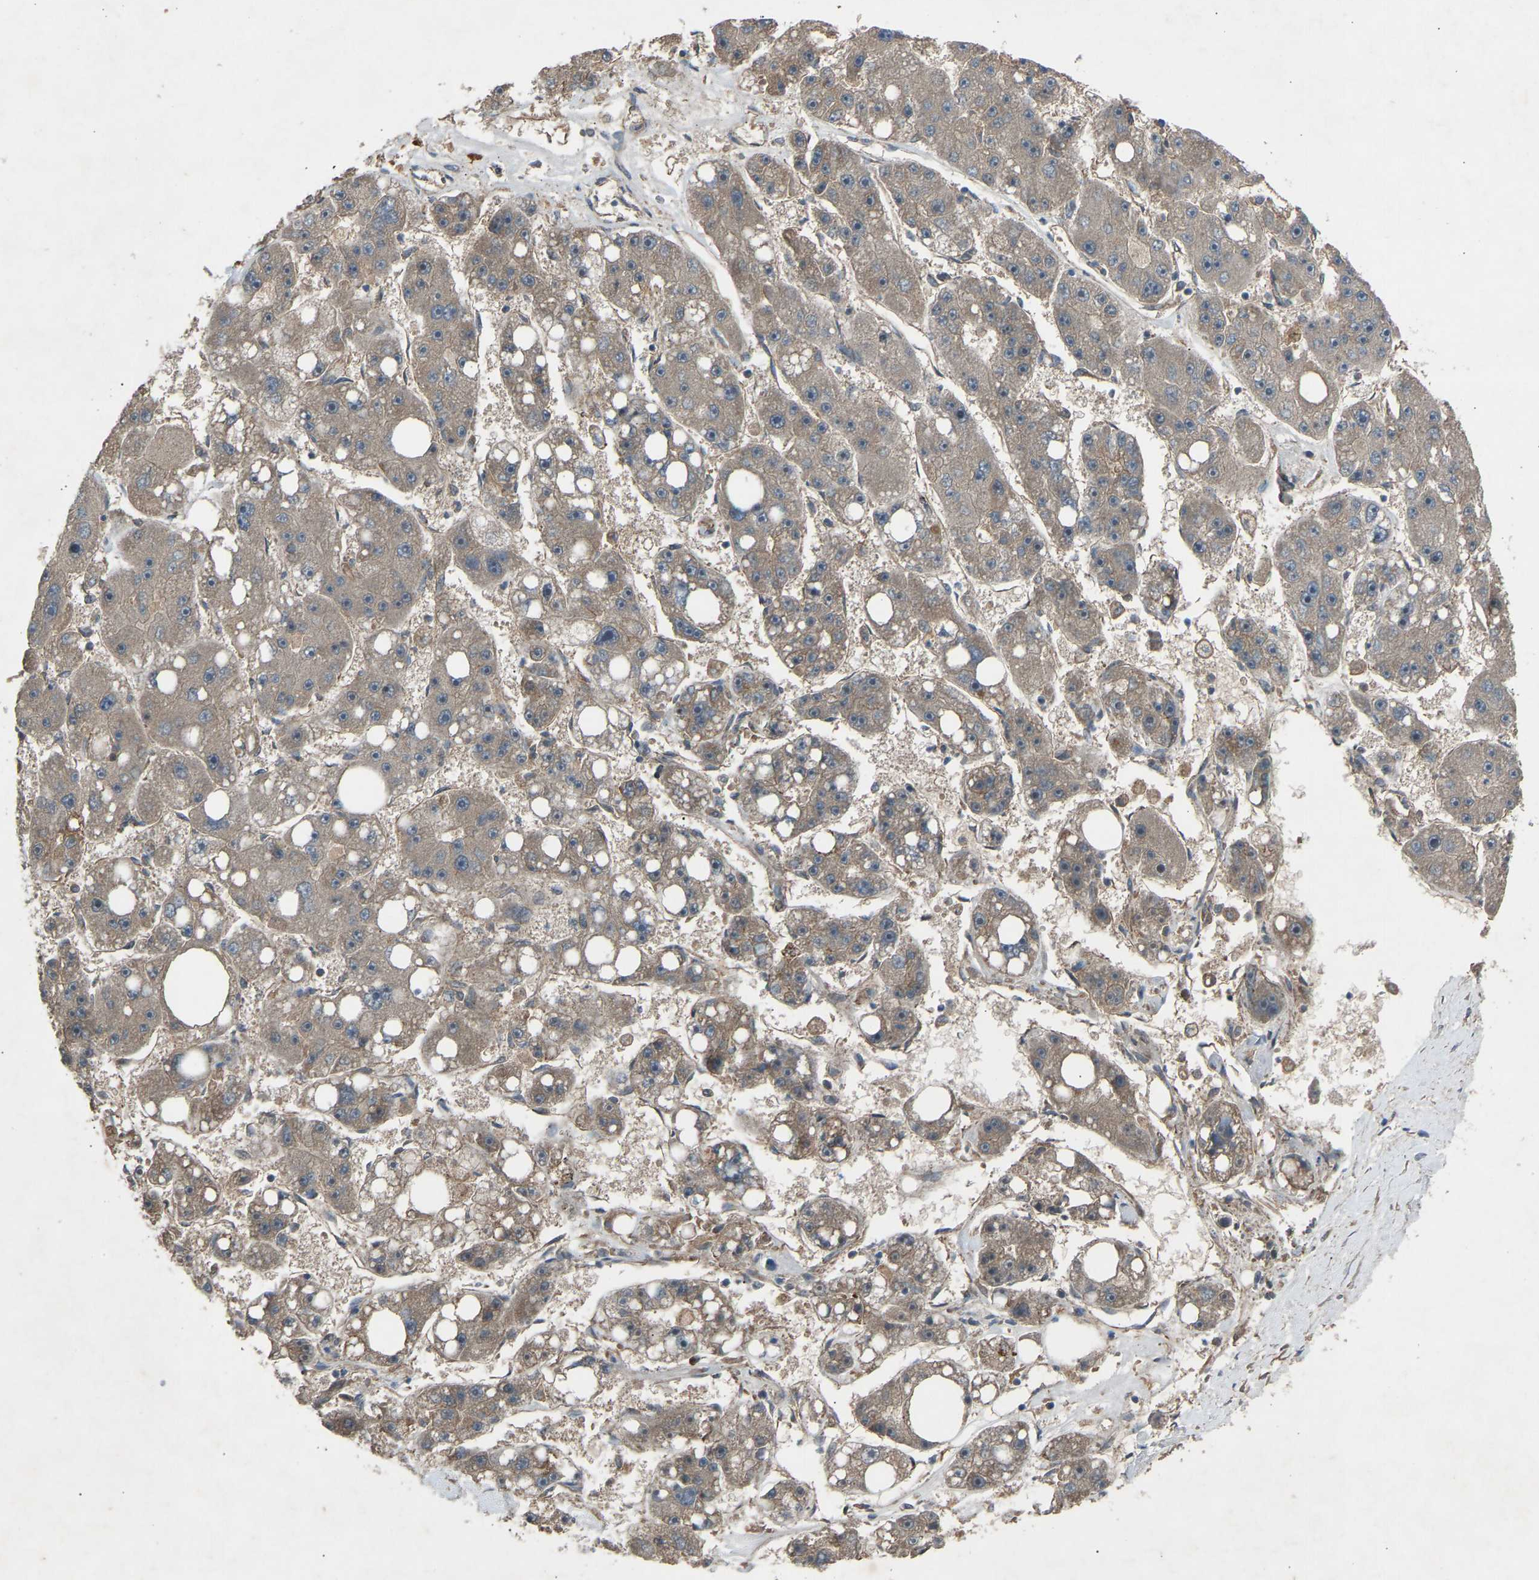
{"staining": {"intensity": "weak", "quantity": ">75%", "location": "cytoplasmic/membranous"}, "tissue": "liver cancer", "cell_type": "Tumor cells", "image_type": "cancer", "snomed": [{"axis": "morphology", "description": "Carcinoma, Hepatocellular, NOS"}, {"axis": "topography", "description": "Liver"}], "caption": "Human liver cancer stained with a brown dye exhibits weak cytoplasmic/membranous positive staining in approximately >75% of tumor cells.", "gene": "GAS2L1", "patient": {"sex": "female", "age": 61}}